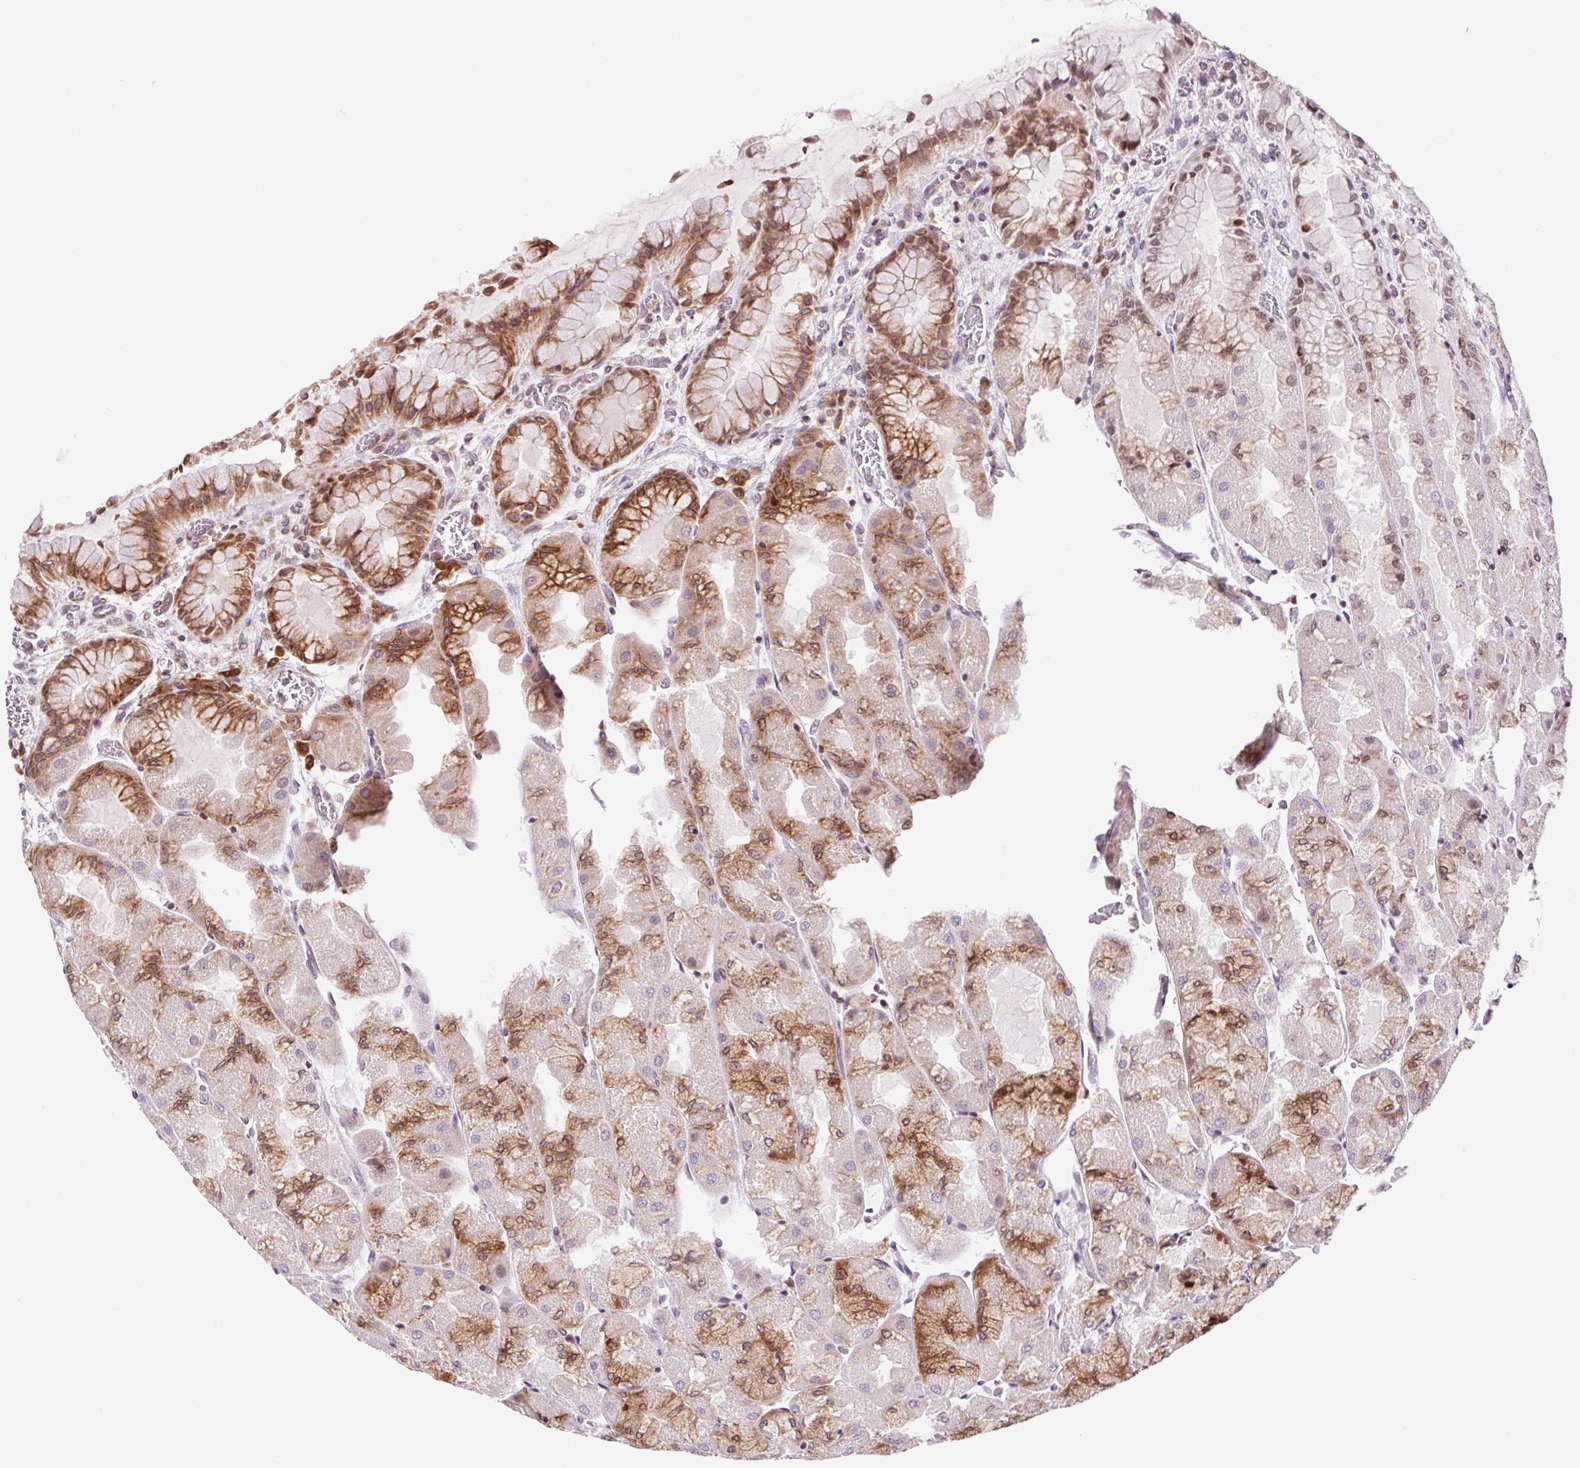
{"staining": {"intensity": "strong", "quantity": "25%-75%", "location": "cytoplasmic/membranous,nuclear"}, "tissue": "stomach", "cell_type": "Glandular cells", "image_type": "normal", "snomed": [{"axis": "morphology", "description": "Normal tissue, NOS"}, {"axis": "topography", "description": "Stomach"}], "caption": "Unremarkable stomach displays strong cytoplasmic/membranous,nuclear expression in approximately 25%-75% of glandular cells.", "gene": "RPL41", "patient": {"sex": "female", "age": 61}}